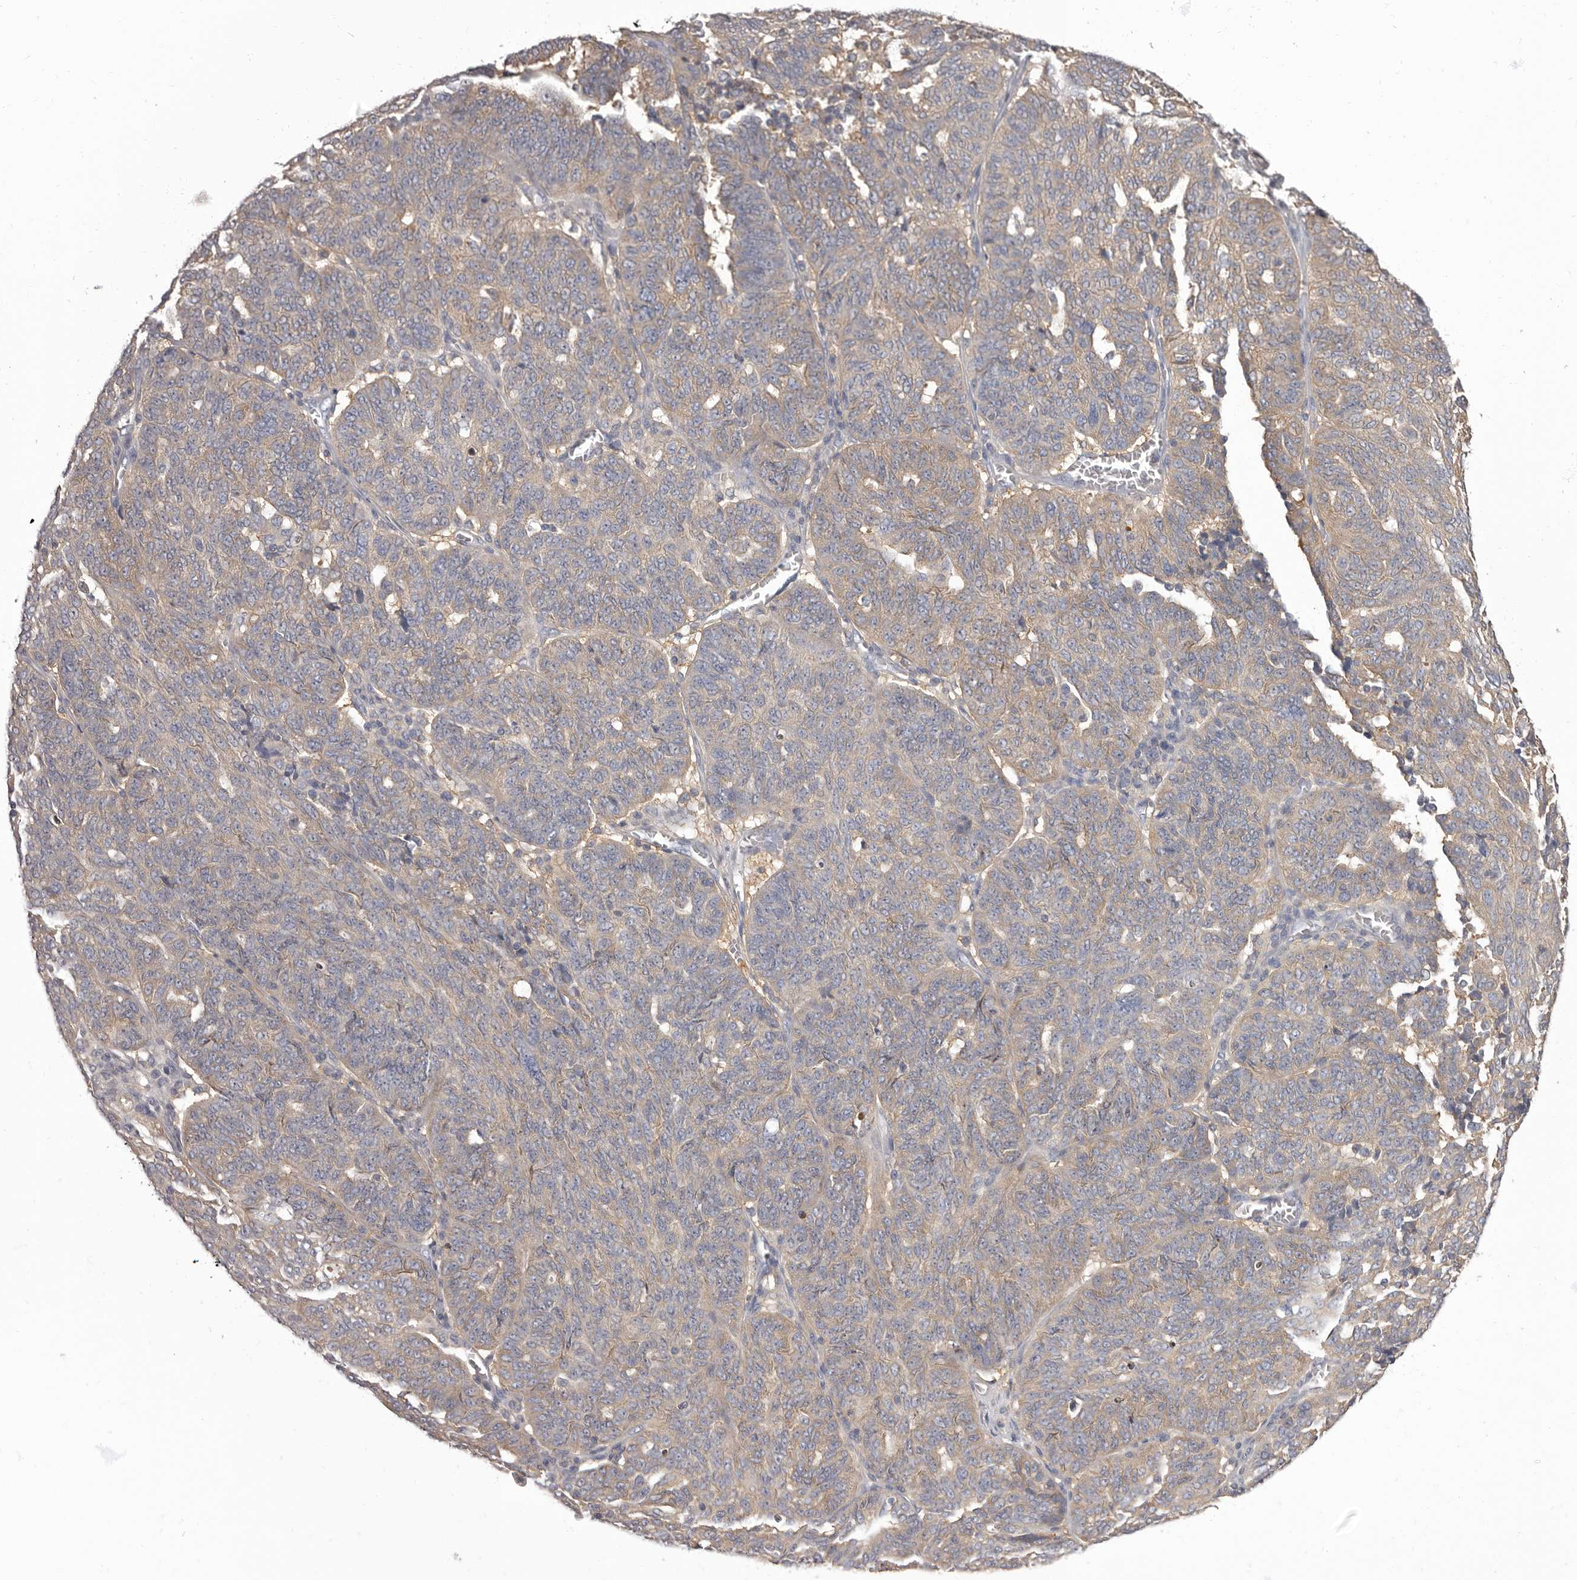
{"staining": {"intensity": "weak", "quantity": ">75%", "location": "cytoplasmic/membranous"}, "tissue": "ovarian cancer", "cell_type": "Tumor cells", "image_type": "cancer", "snomed": [{"axis": "morphology", "description": "Cystadenocarcinoma, serous, NOS"}, {"axis": "topography", "description": "Ovary"}], "caption": "The immunohistochemical stain highlights weak cytoplasmic/membranous expression in tumor cells of ovarian serous cystadenocarcinoma tissue.", "gene": "APEH", "patient": {"sex": "female", "age": 59}}